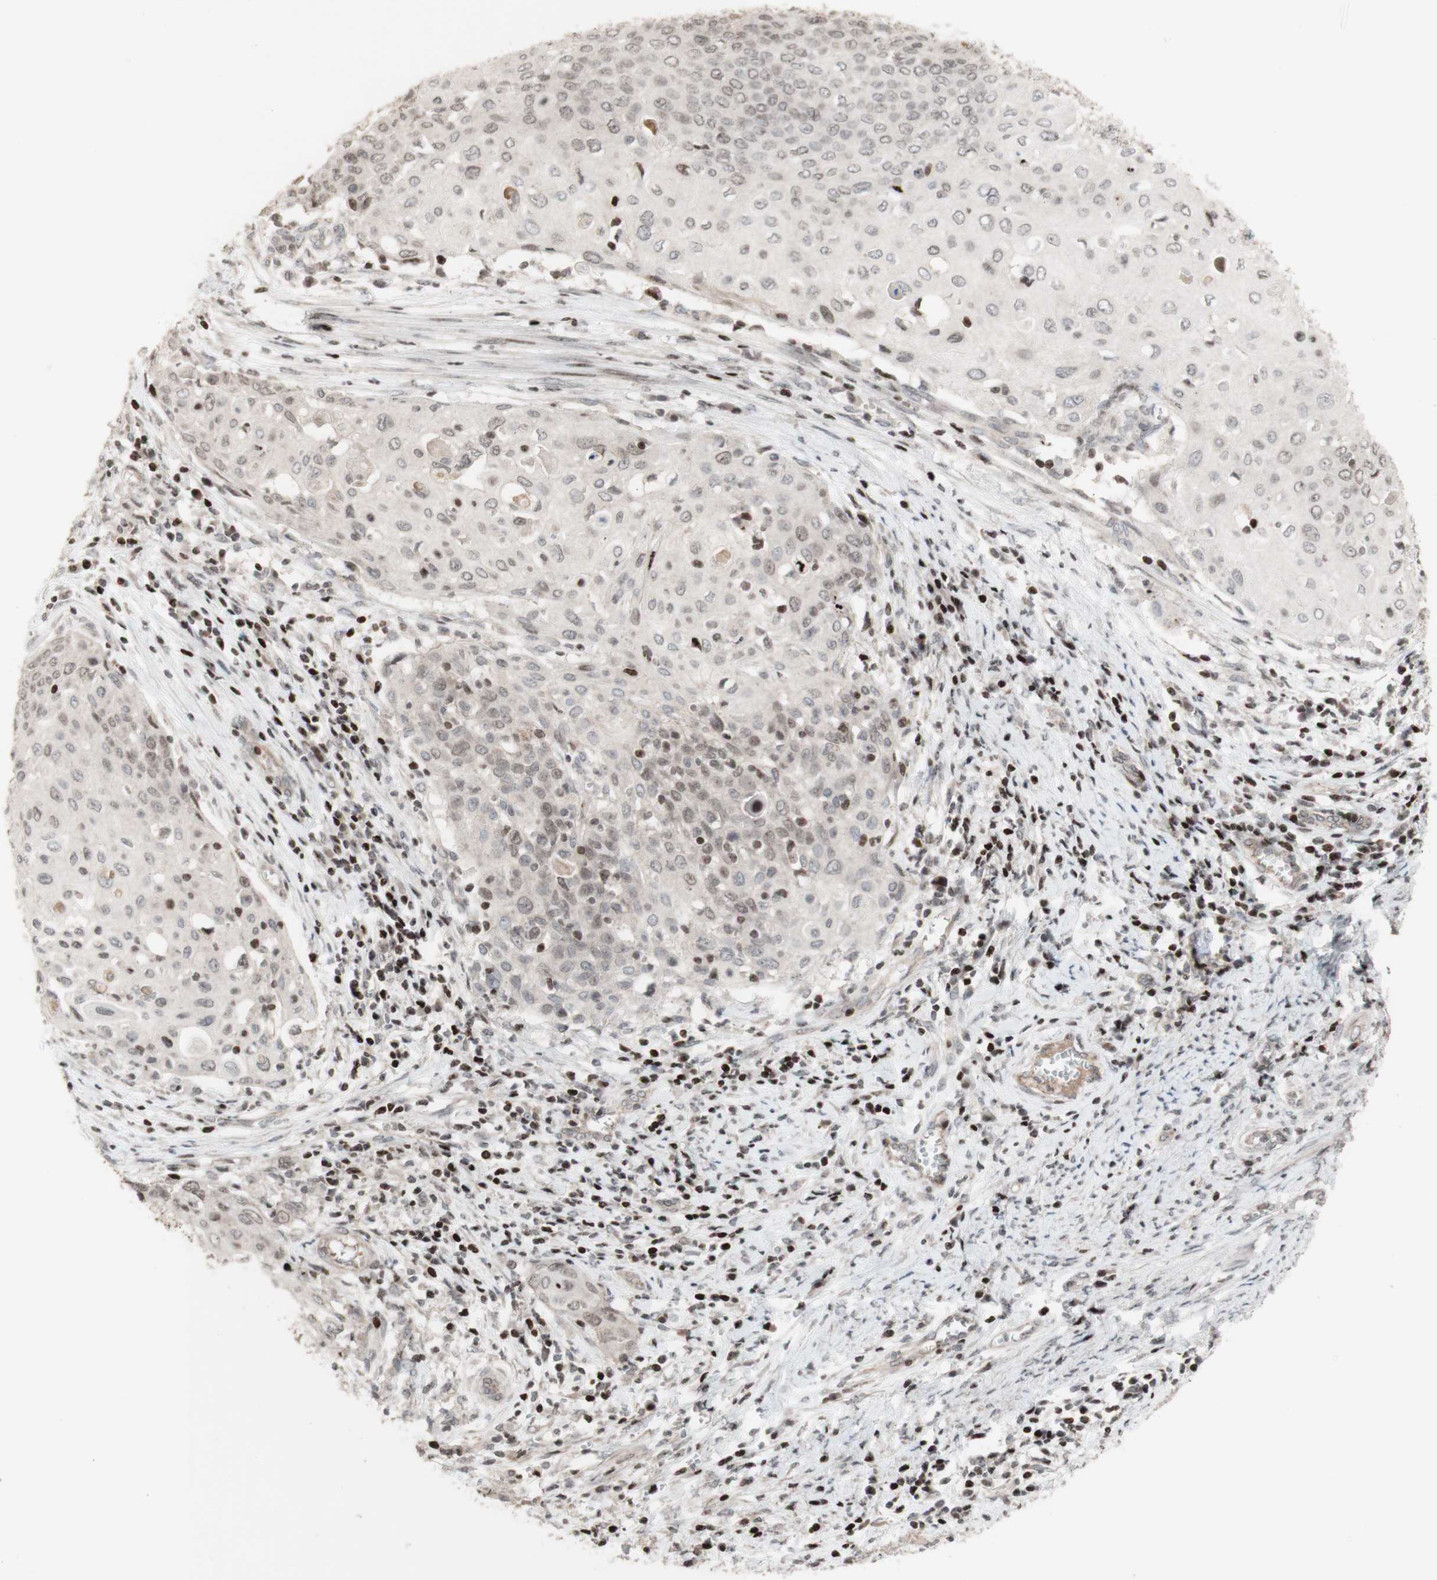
{"staining": {"intensity": "negative", "quantity": "none", "location": "none"}, "tissue": "cervical cancer", "cell_type": "Tumor cells", "image_type": "cancer", "snomed": [{"axis": "morphology", "description": "Squamous cell carcinoma, NOS"}, {"axis": "topography", "description": "Cervix"}], "caption": "This image is of squamous cell carcinoma (cervical) stained with immunohistochemistry to label a protein in brown with the nuclei are counter-stained blue. There is no expression in tumor cells.", "gene": "POLA1", "patient": {"sex": "female", "age": 39}}